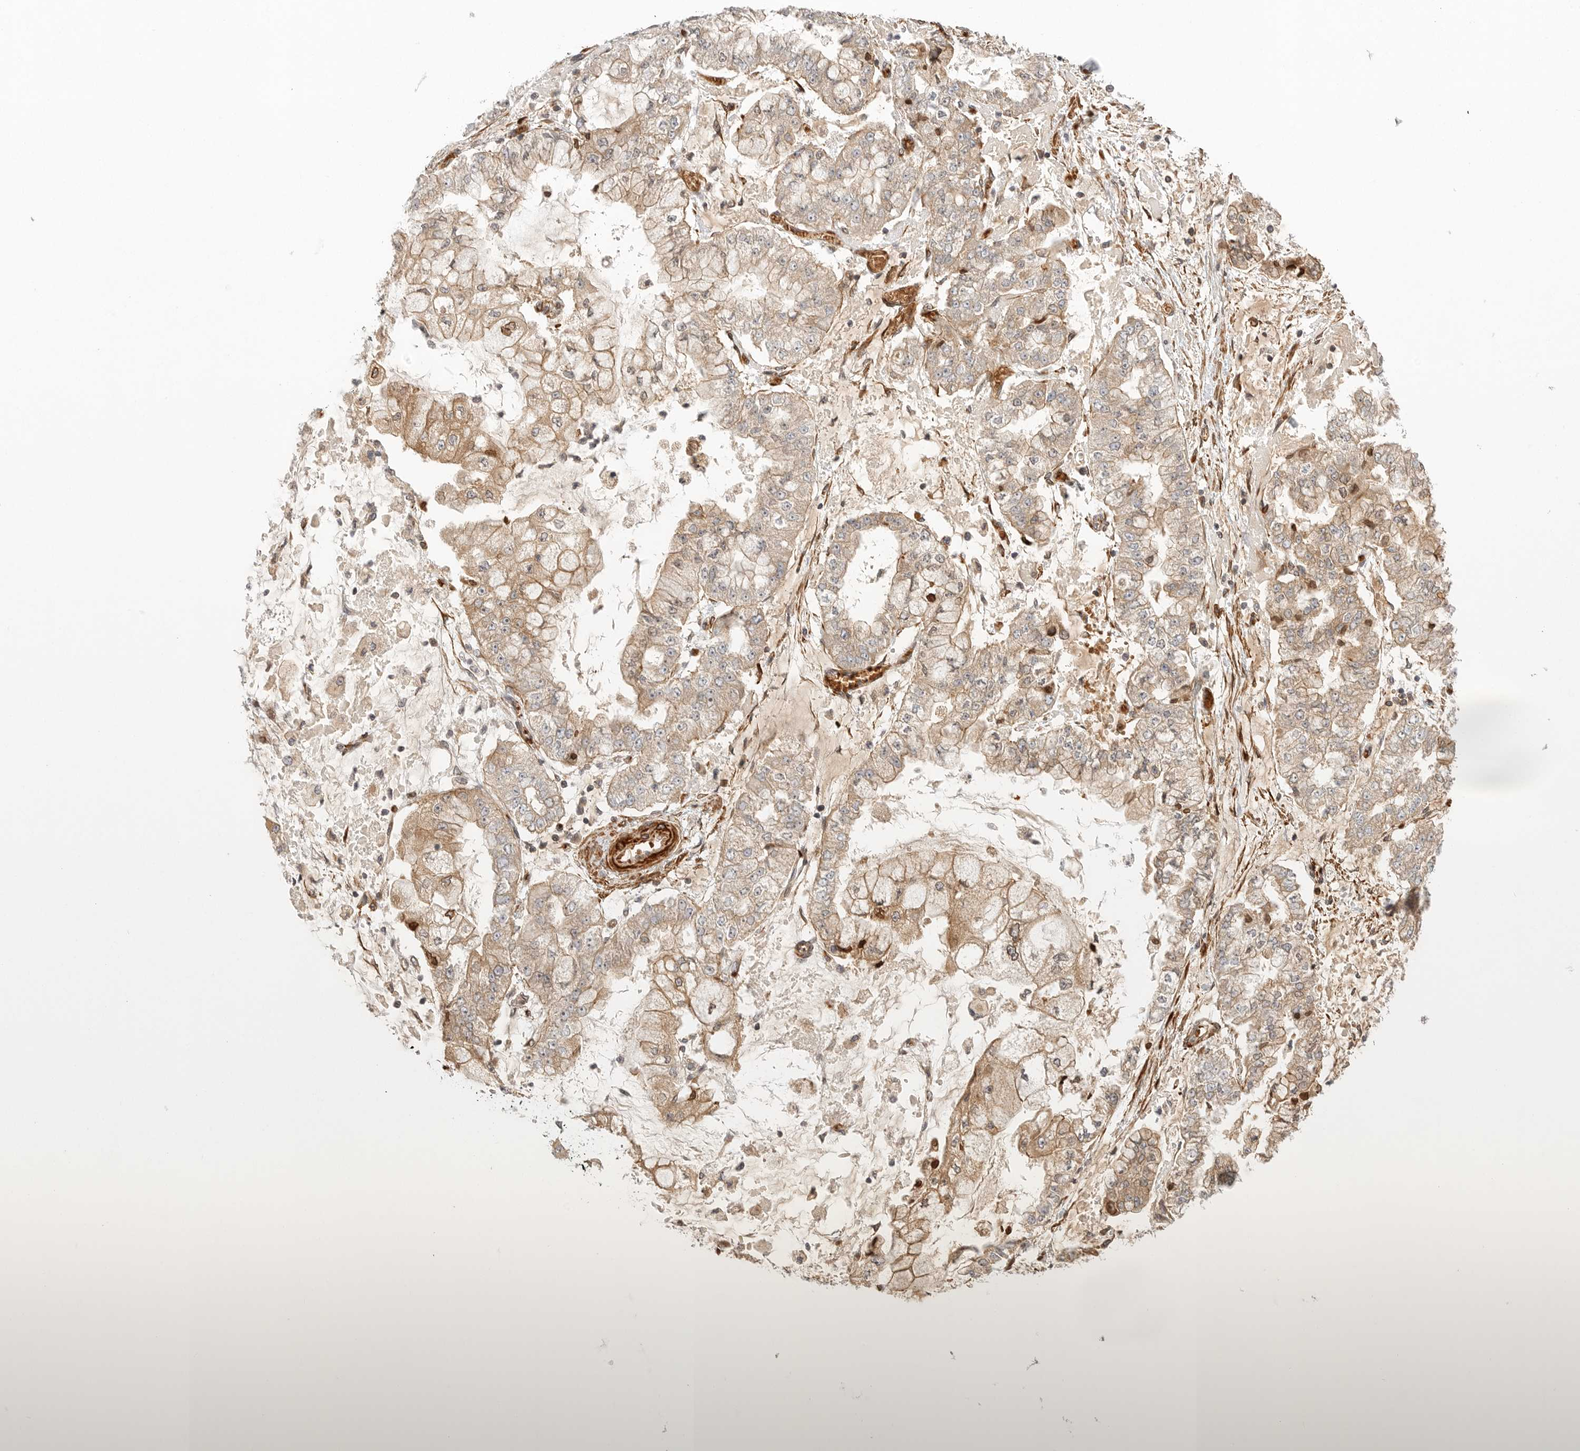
{"staining": {"intensity": "weak", "quantity": ">75%", "location": "cytoplasmic/membranous"}, "tissue": "stomach cancer", "cell_type": "Tumor cells", "image_type": "cancer", "snomed": [{"axis": "morphology", "description": "Adenocarcinoma, NOS"}, {"axis": "topography", "description": "Stomach"}], "caption": "Stomach cancer stained with DAB (3,3'-diaminobenzidine) immunohistochemistry (IHC) reveals low levels of weak cytoplasmic/membranous positivity in approximately >75% of tumor cells.", "gene": "CCPG1", "patient": {"sex": "male", "age": 76}}